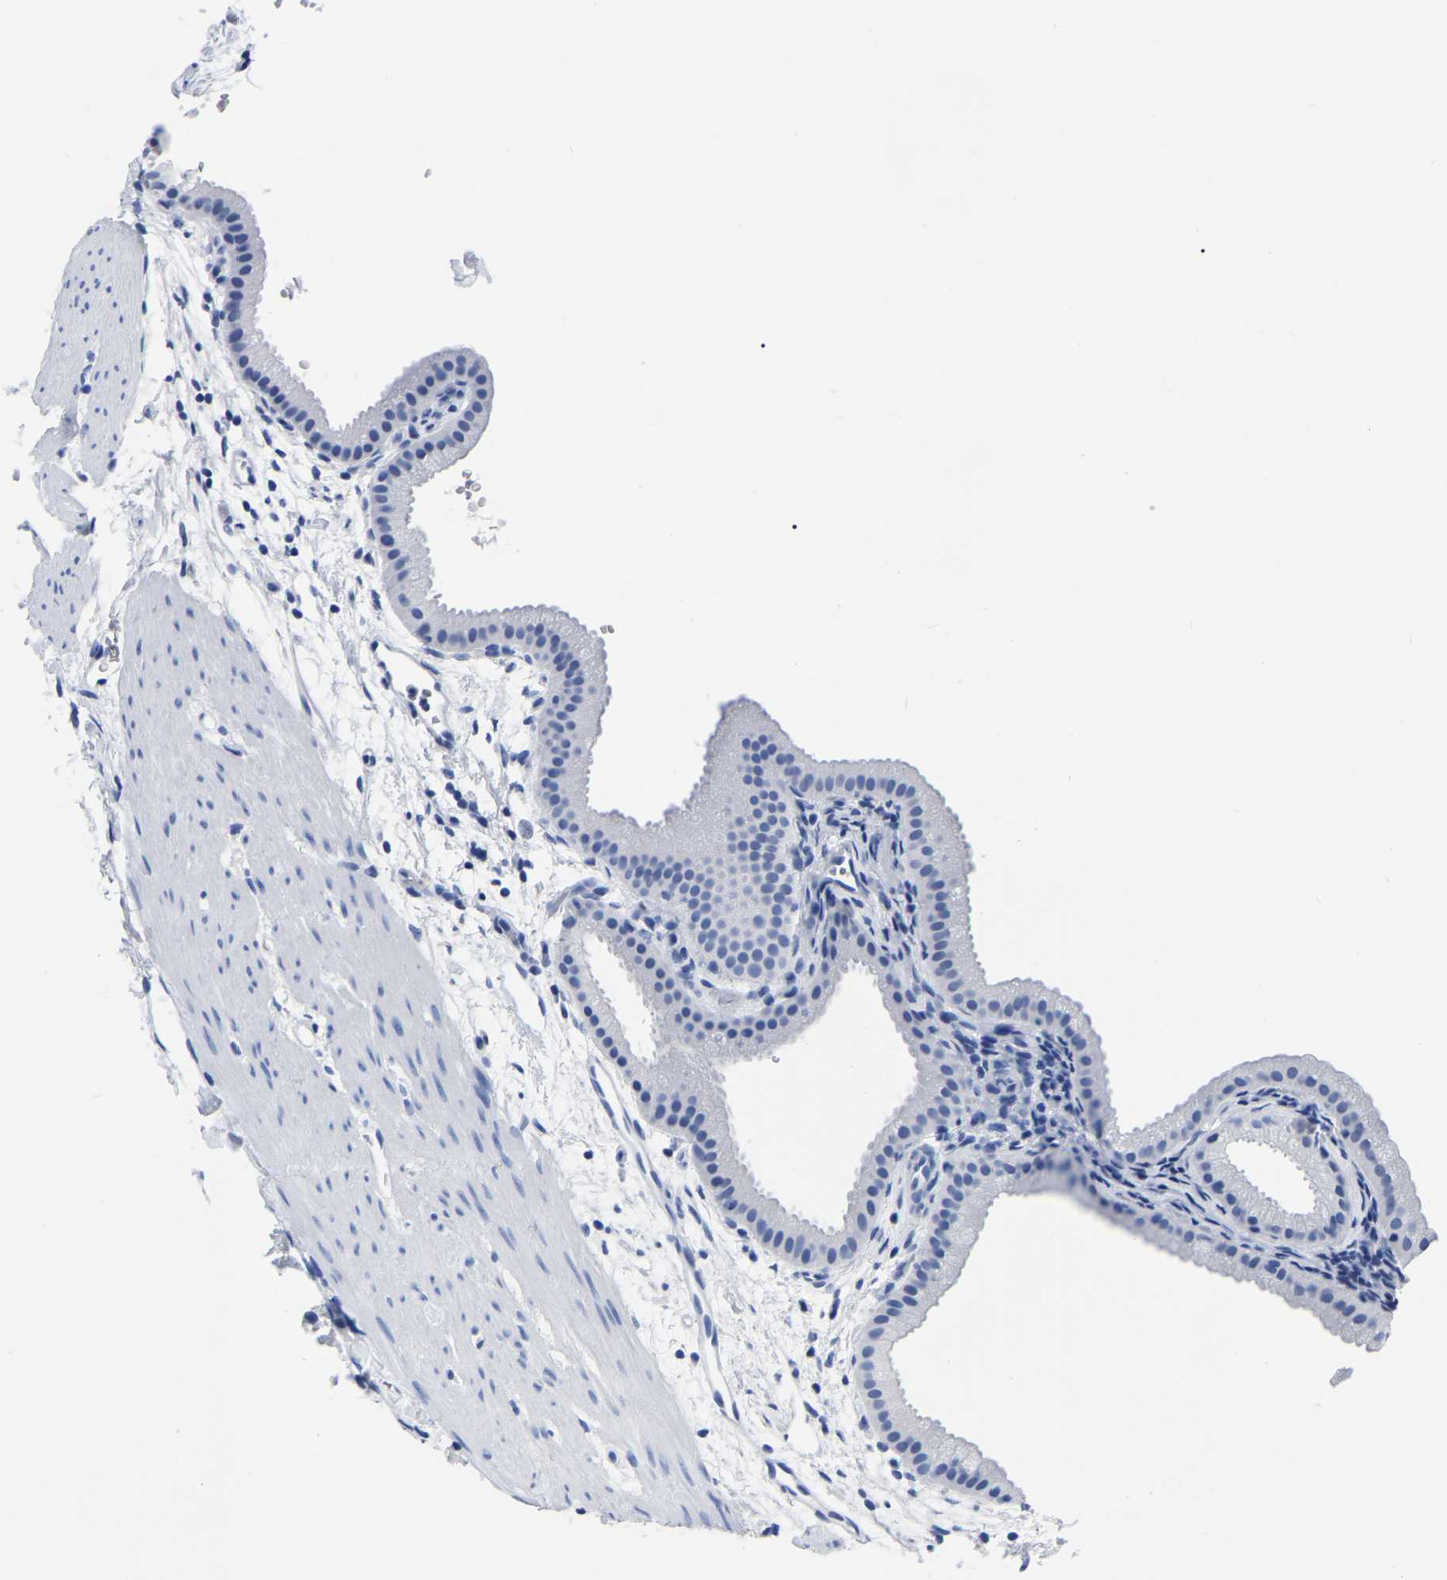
{"staining": {"intensity": "negative", "quantity": "none", "location": "none"}, "tissue": "gallbladder", "cell_type": "Glandular cells", "image_type": "normal", "snomed": [{"axis": "morphology", "description": "Normal tissue, NOS"}, {"axis": "topography", "description": "Gallbladder"}], "caption": "Immunohistochemistry photomicrograph of normal human gallbladder stained for a protein (brown), which reveals no positivity in glandular cells.", "gene": "IMPG2", "patient": {"sex": "female", "age": 64}}